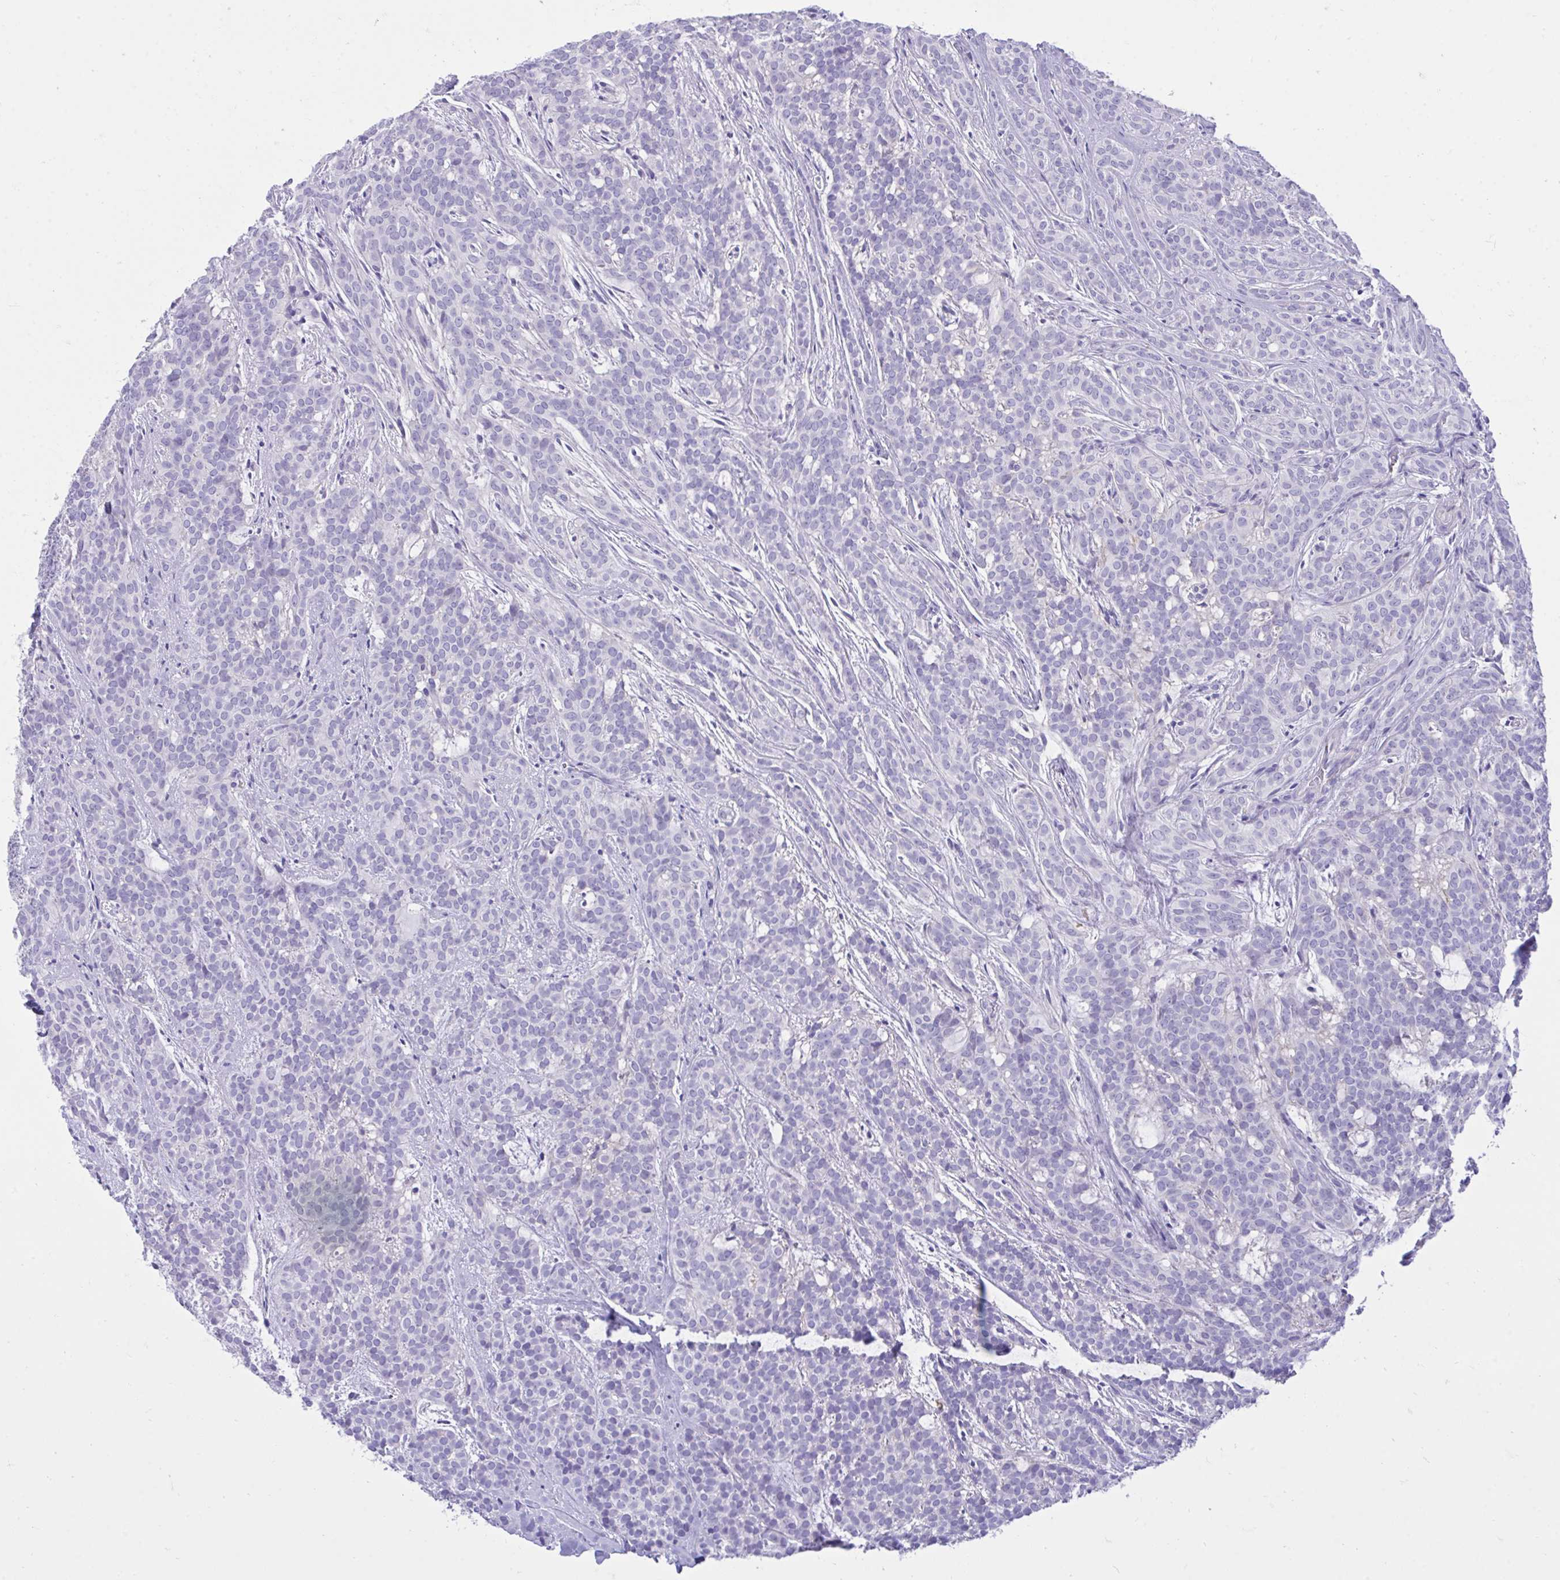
{"staining": {"intensity": "negative", "quantity": "none", "location": "none"}, "tissue": "head and neck cancer", "cell_type": "Tumor cells", "image_type": "cancer", "snomed": [{"axis": "morphology", "description": "Normal tissue, NOS"}, {"axis": "morphology", "description": "Adenocarcinoma, NOS"}, {"axis": "topography", "description": "Oral tissue"}, {"axis": "topography", "description": "Head-Neck"}], "caption": "IHC photomicrograph of neoplastic tissue: adenocarcinoma (head and neck) stained with DAB demonstrates no significant protein expression in tumor cells. (DAB immunohistochemistry (IHC) with hematoxylin counter stain).", "gene": "PLEKHH1", "patient": {"sex": "female", "age": 57}}